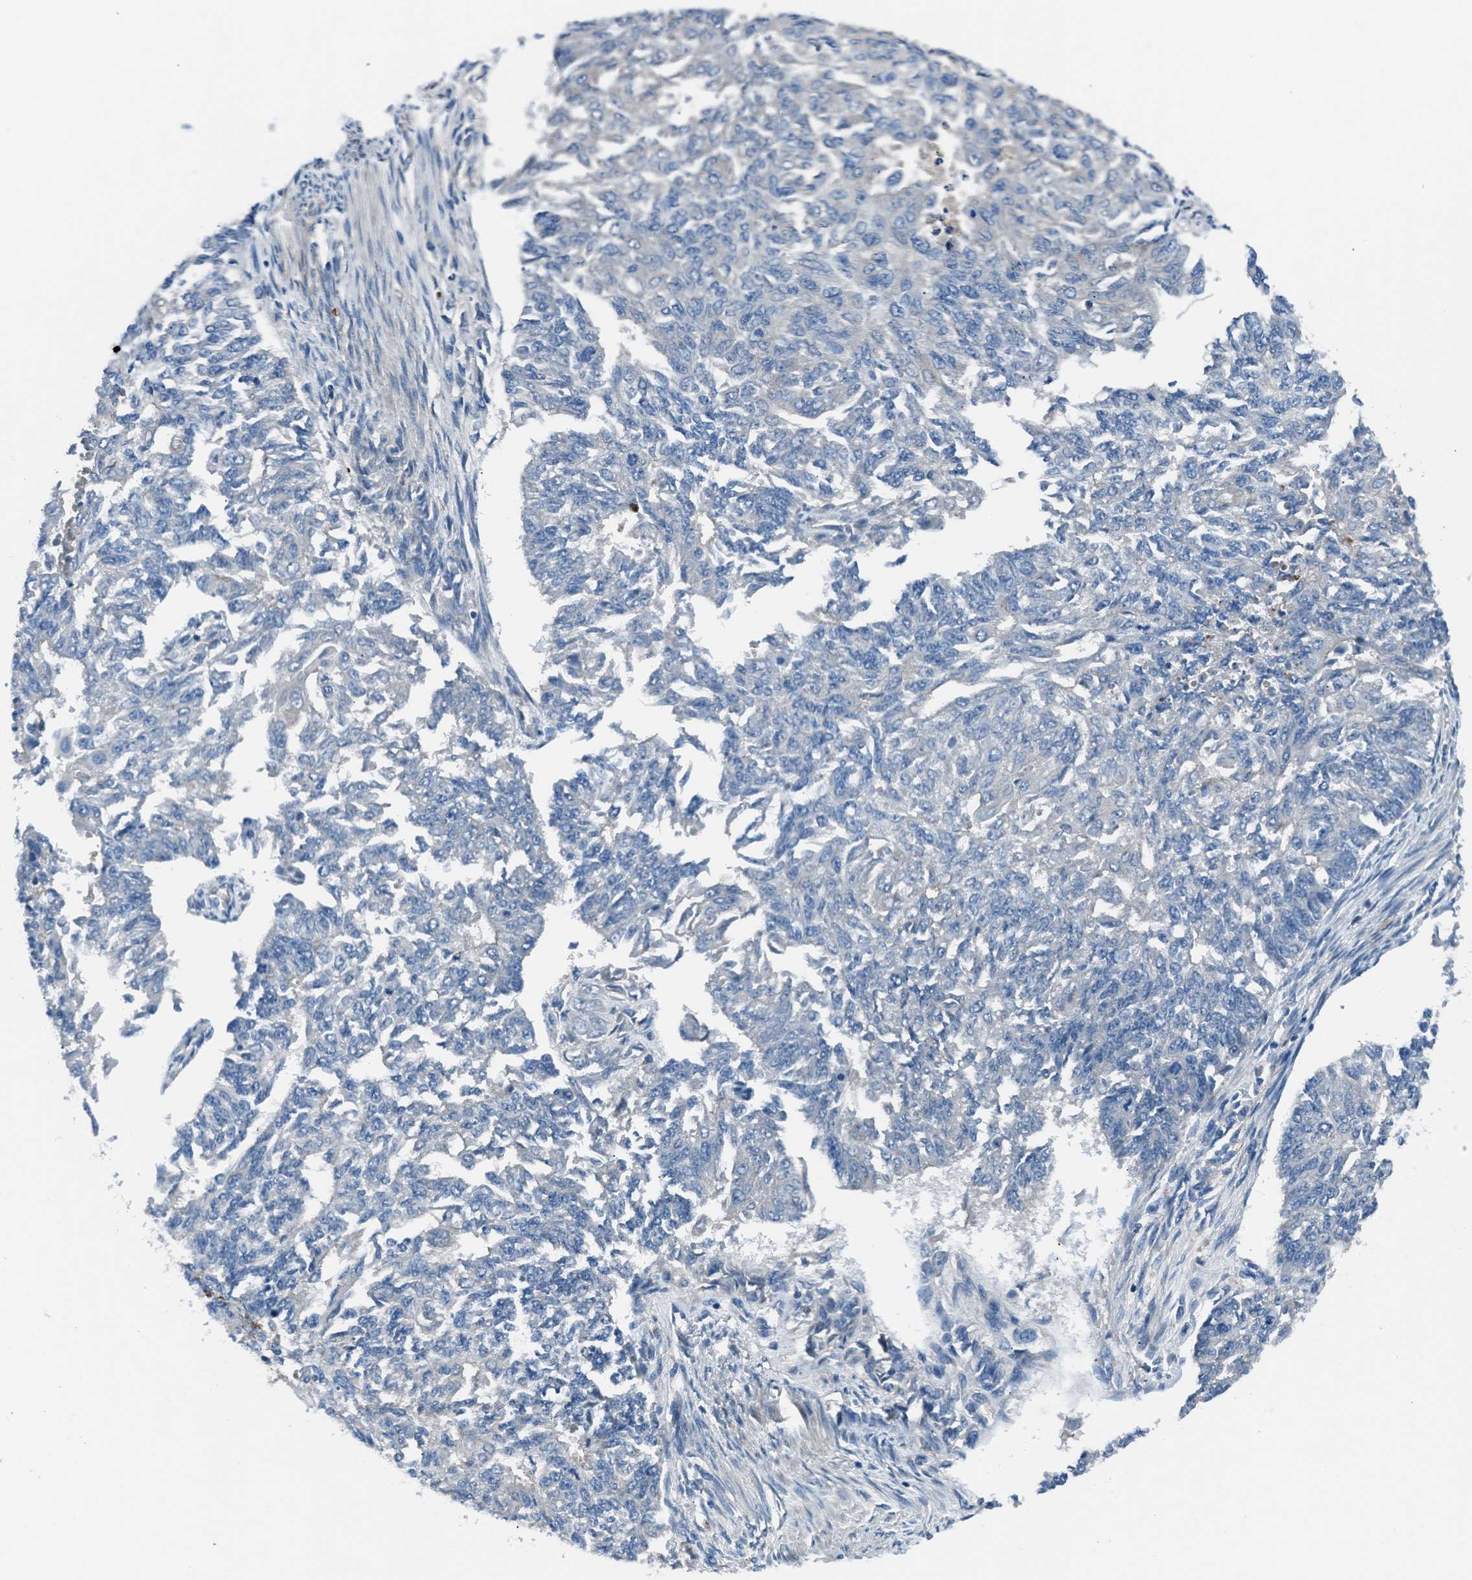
{"staining": {"intensity": "negative", "quantity": "none", "location": "none"}, "tissue": "endometrial cancer", "cell_type": "Tumor cells", "image_type": "cancer", "snomed": [{"axis": "morphology", "description": "Adenocarcinoma, NOS"}, {"axis": "topography", "description": "Endometrium"}], "caption": "Immunohistochemical staining of endometrial cancer (adenocarcinoma) exhibits no significant staining in tumor cells.", "gene": "SLC38A6", "patient": {"sex": "female", "age": 32}}